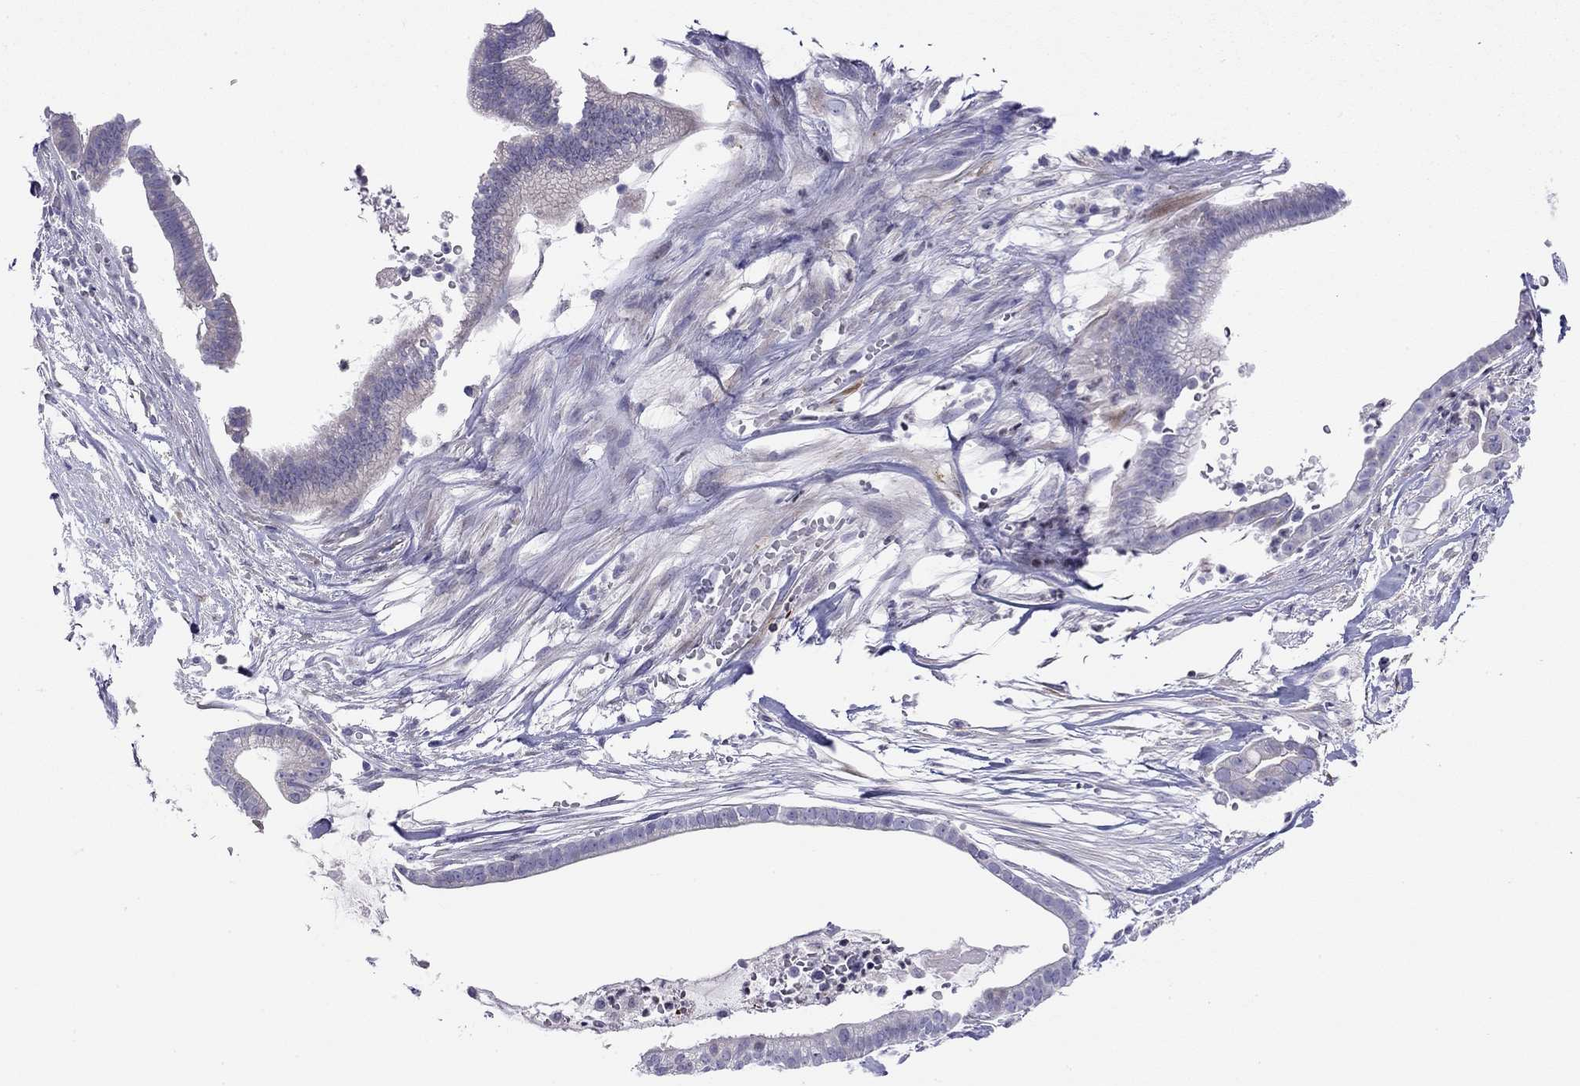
{"staining": {"intensity": "strong", "quantity": "<25%", "location": "cytoplasmic/membranous"}, "tissue": "pancreatic cancer", "cell_type": "Tumor cells", "image_type": "cancer", "snomed": [{"axis": "morphology", "description": "Adenocarcinoma, NOS"}, {"axis": "topography", "description": "Pancreas"}], "caption": "Immunohistochemistry (IHC) histopathology image of adenocarcinoma (pancreatic) stained for a protein (brown), which exhibits medium levels of strong cytoplasmic/membranous staining in approximately <25% of tumor cells.", "gene": "SLC46A2", "patient": {"sex": "male", "age": 61}}